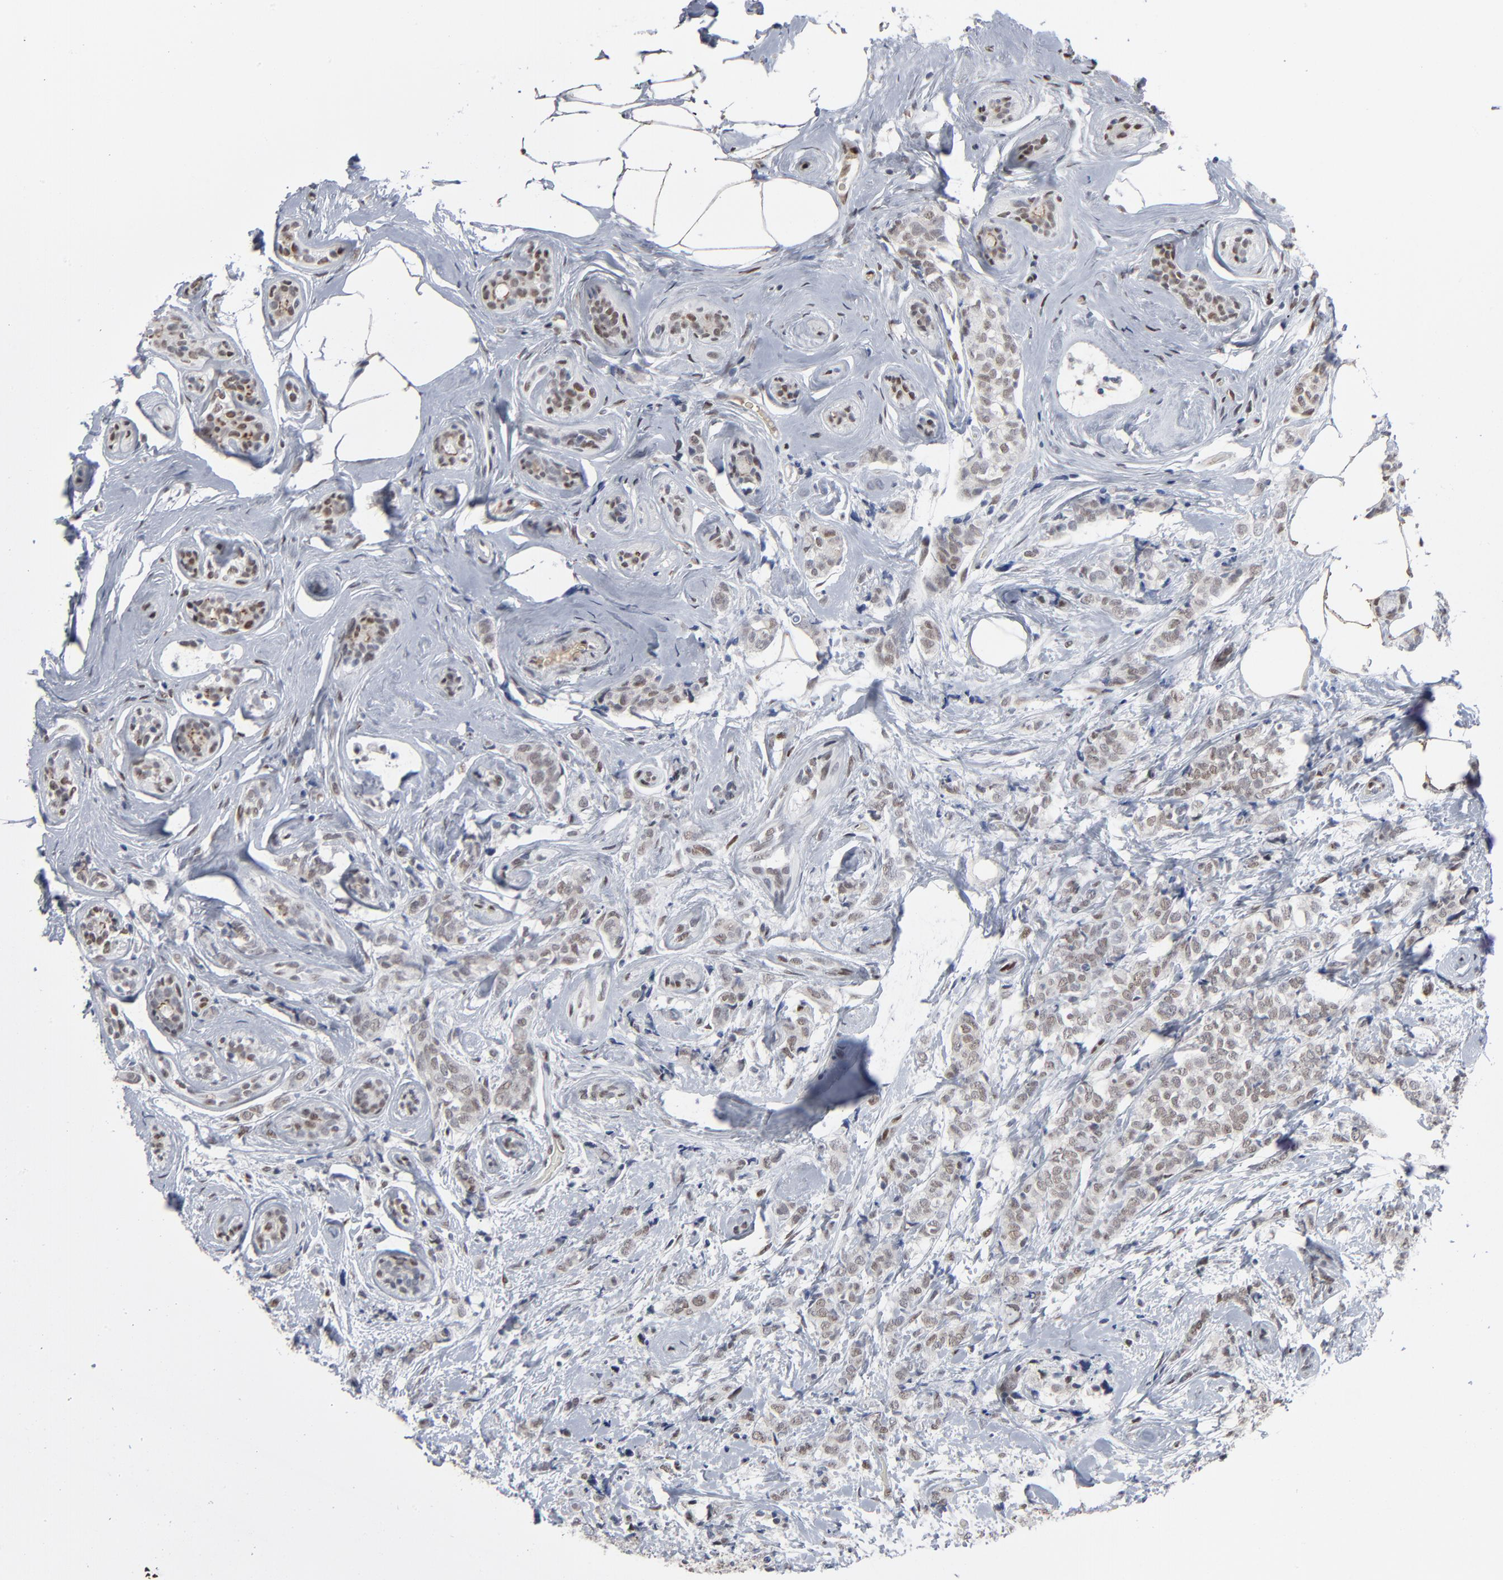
{"staining": {"intensity": "weak", "quantity": "<25%", "location": "nuclear"}, "tissue": "breast cancer", "cell_type": "Tumor cells", "image_type": "cancer", "snomed": [{"axis": "morphology", "description": "Lobular carcinoma"}, {"axis": "topography", "description": "Breast"}], "caption": "High power microscopy micrograph of an immunohistochemistry image of breast cancer, revealing no significant staining in tumor cells. (DAB immunohistochemistry visualized using brightfield microscopy, high magnification).", "gene": "ATF7", "patient": {"sex": "female", "age": 60}}